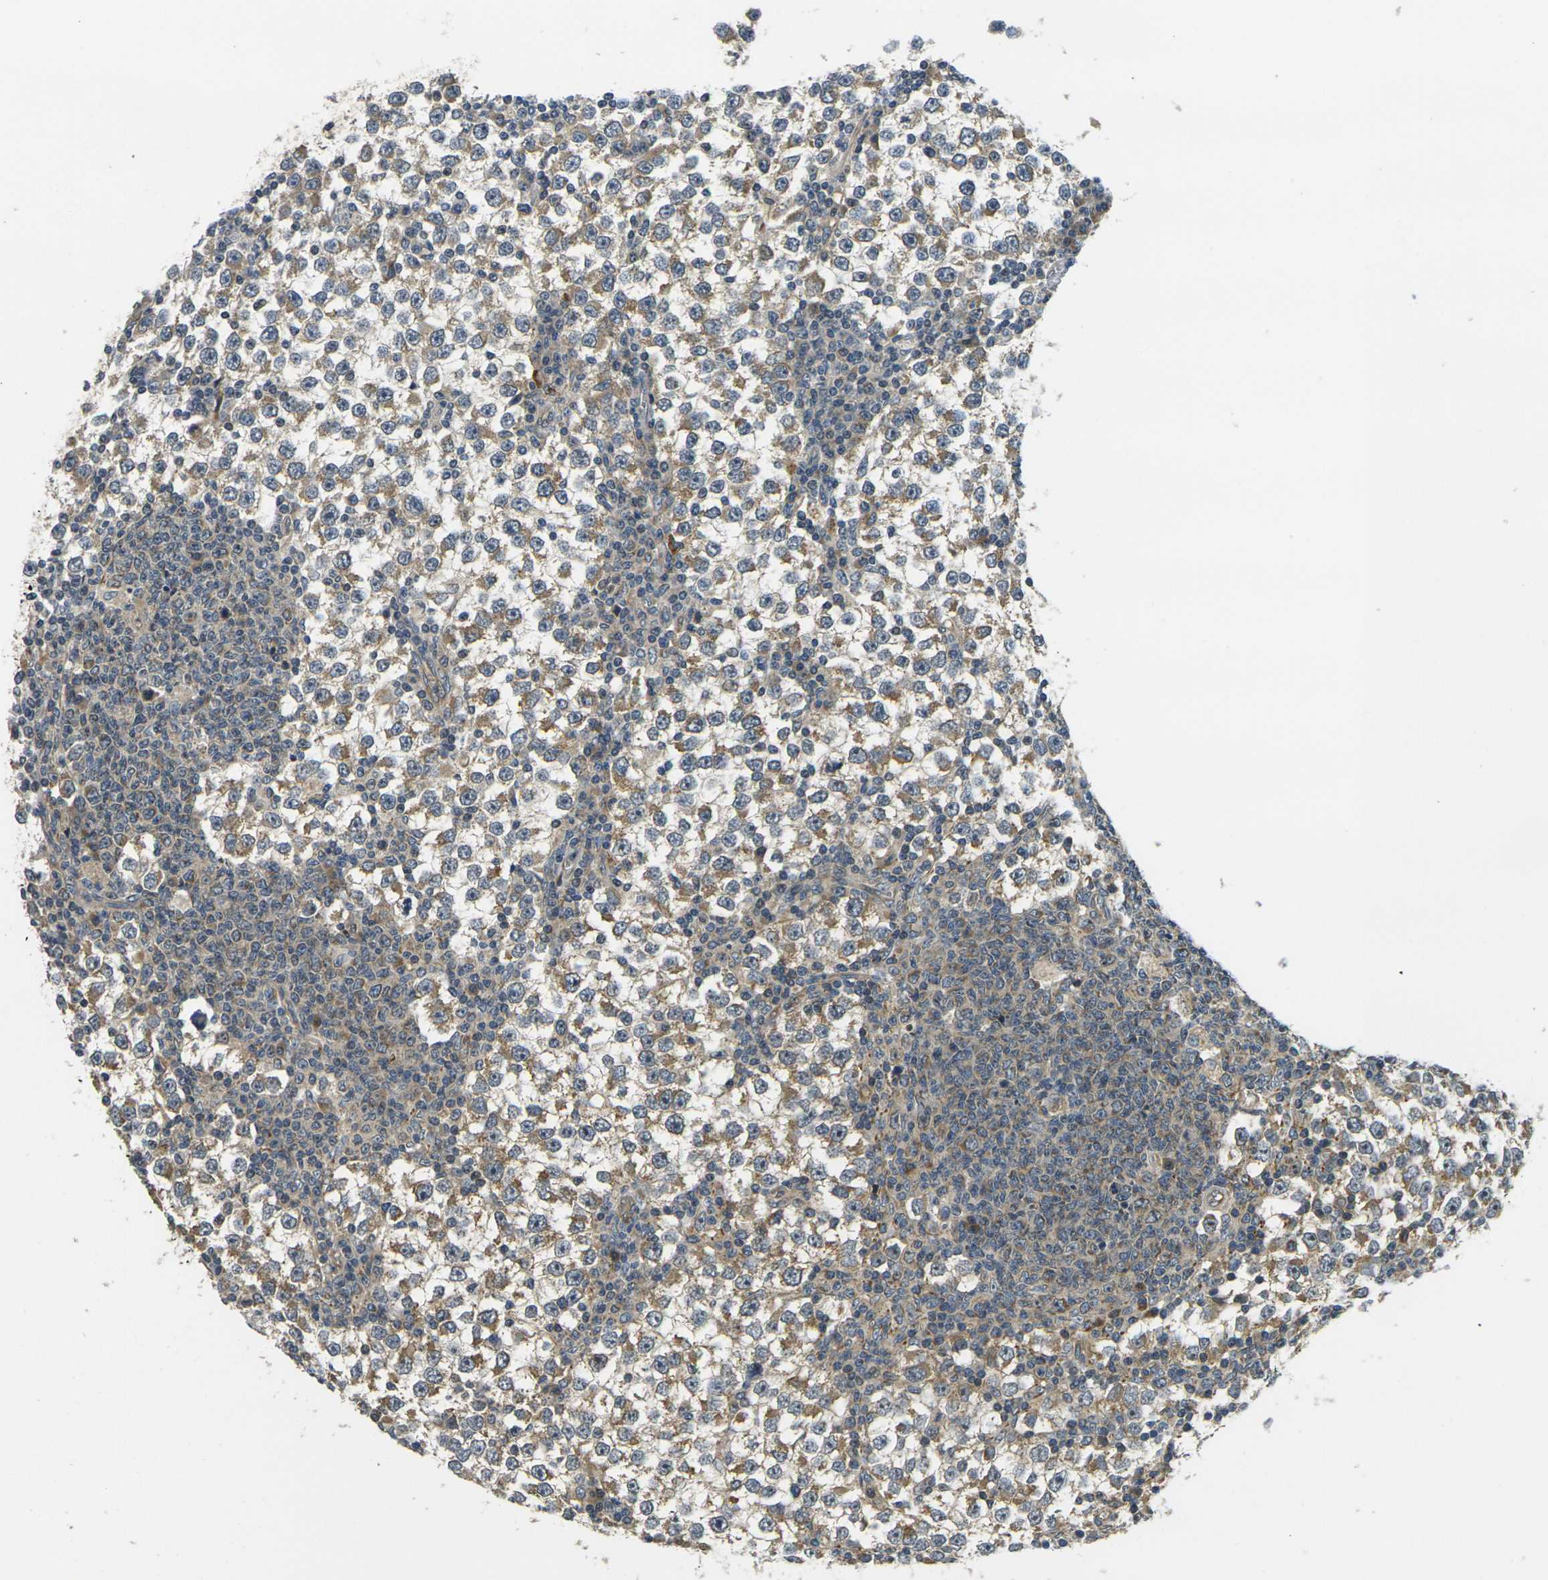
{"staining": {"intensity": "moderate", "quantity": ">75%", "location": "cytoplasmic/membranous"}, "tissue": "testis cancer", "cell_type": "Tumor cells", "image_type": "cancer", "snomed": [{"axis": "morphology", "description": "Seminoma, NOS"}, {"axis": "topography", "description": "Testis"}], "caption": "This is a histology image of IHC staining of seminoma (testis), which shows moderate positivity in the cytoplasmic/membranous of tumor cells.", "gene": "MINAR2", "patient": {"sex": "male", "age": 65}}